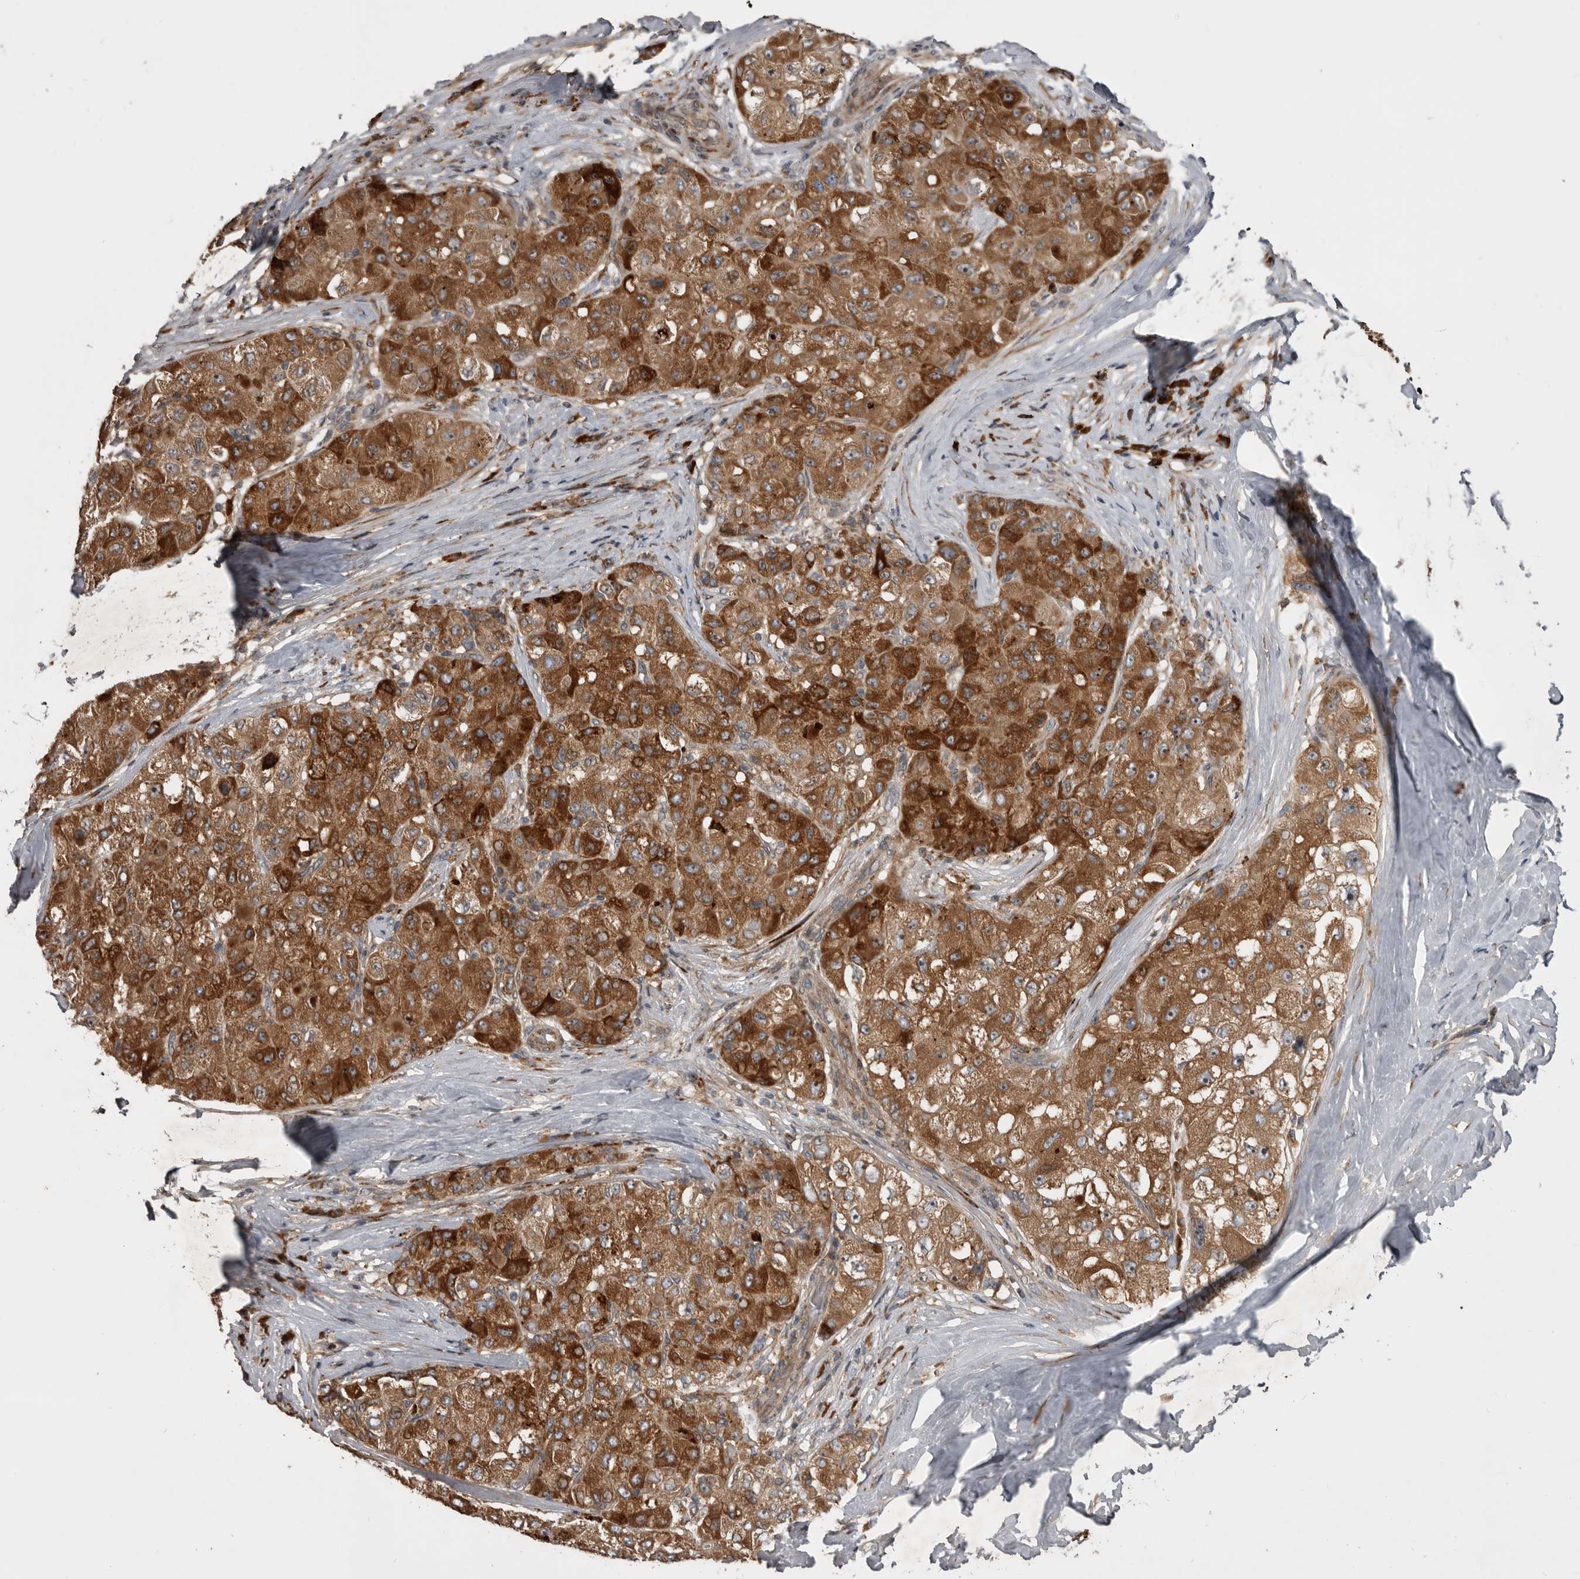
{"staining": {"intensity": "strong", "quantity": ">75%", "location": "cytoplasmic/membranous"}, "tissue": "liver cancer", "cell_type": "Tumor cells", "image_type": "cancer", "snomed": [{"axis": "morphology", "description": "Carcinoma, Hepatocellular, NOS"}, {"axis": "topography", "description": "Liver"}], "caption": "Approximately >75% of tumor cells in liver hepatocellular carcinoma show strong cytoplasmic/membranous protein expression as visualized by brown immunohistochemical staining.", "gene": "RAB3GAP2", "patient": {"sex": "male", "age": 80}}